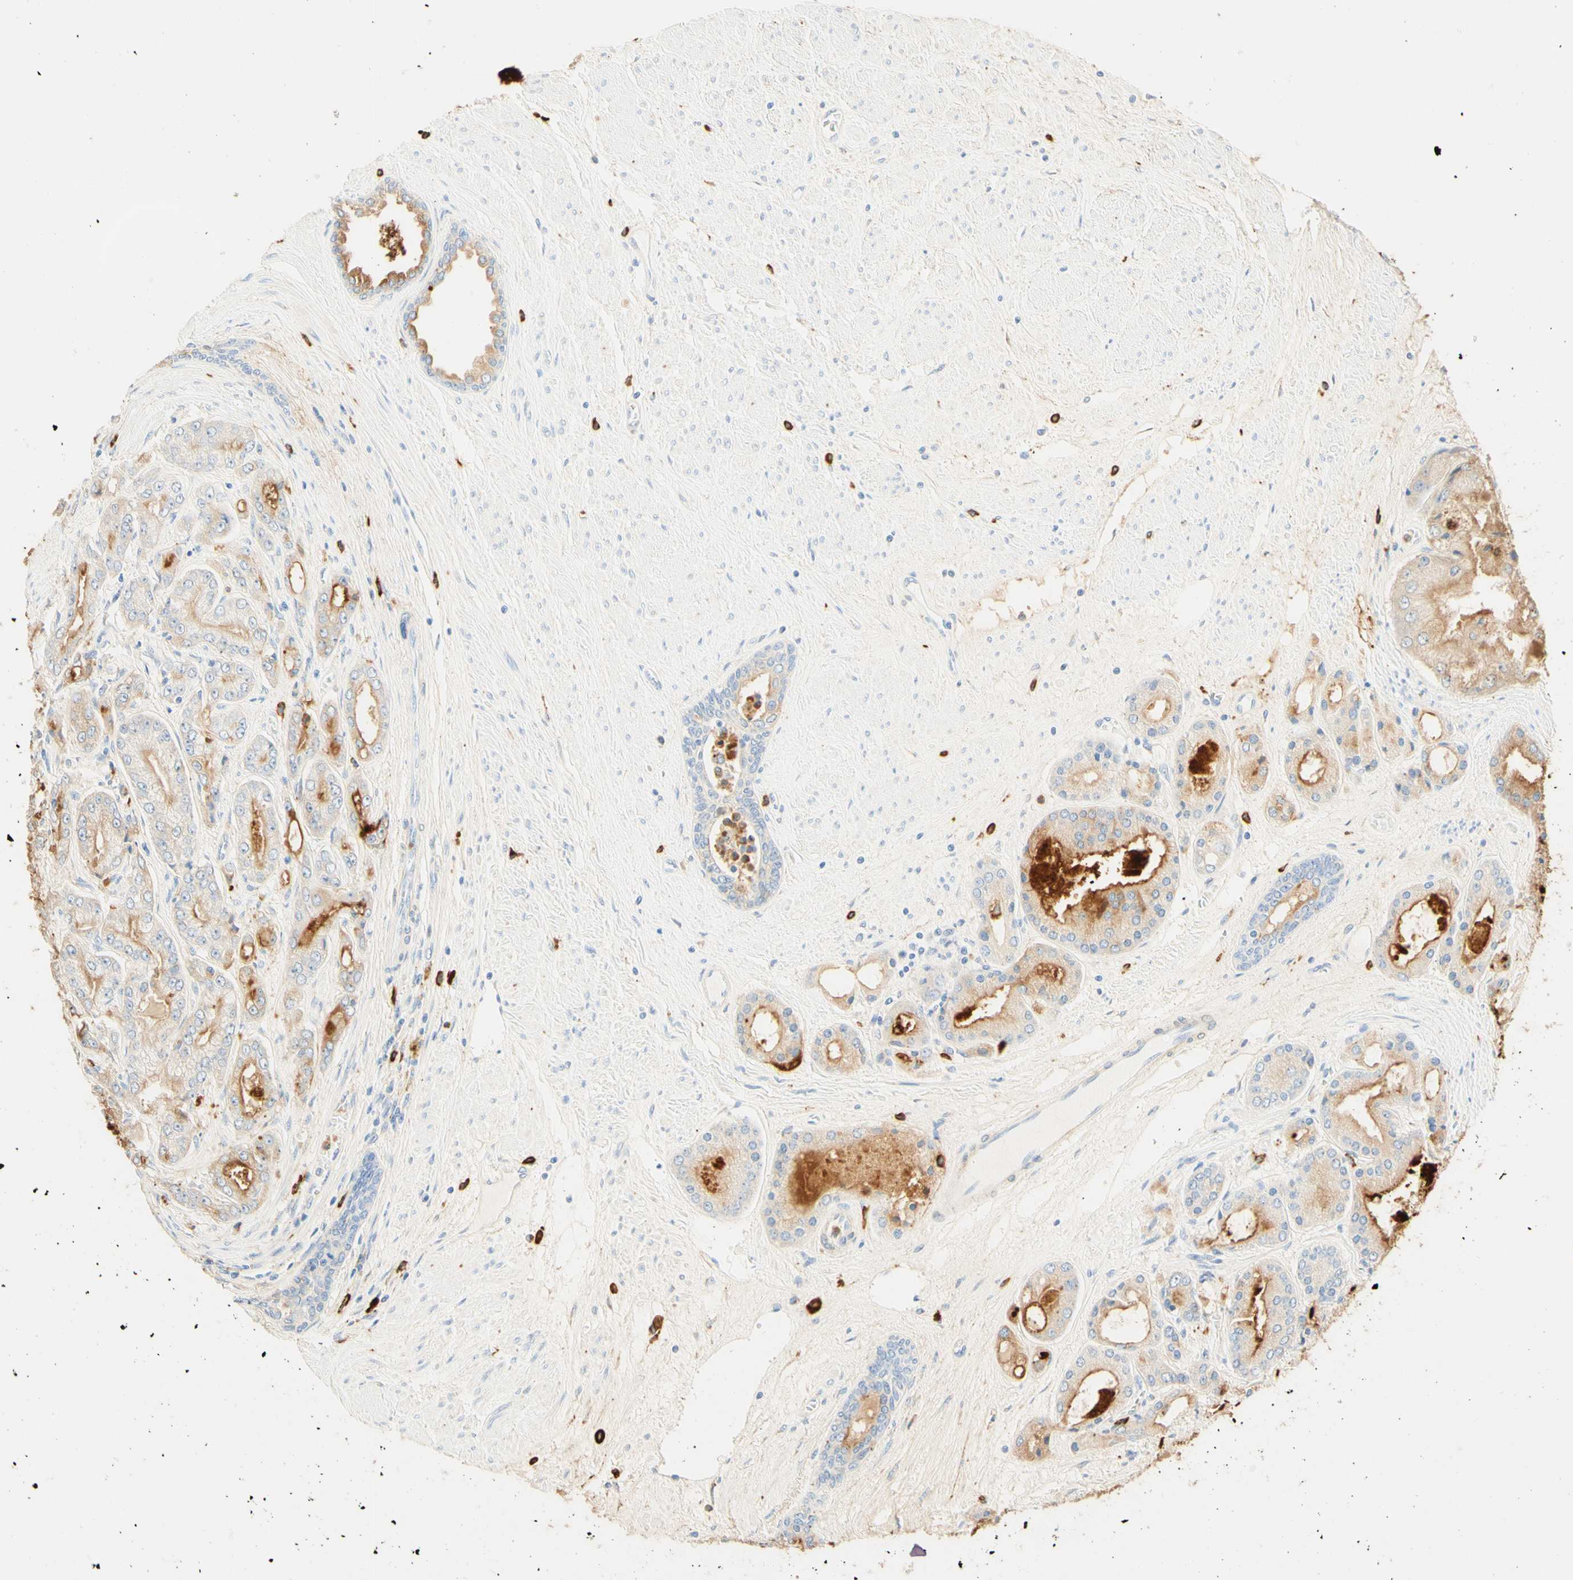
{"staining": {"intensity": "moderate", "quantity": "<25%", "location": "cytoplasmic/membranous"}, "tissue": "prostate cancer", "cell_type": "Tumor cells", "image_type": "cancer", "snomed": [{"axis": "morphology", "description": "Adenocarcinoma, High grade"}, {"axis": "topography", "description": "Prostate"}], "caption": "Protein staining displays moderate cytoplasmic/membranous positivity in about <25% of tumor cells in prostate cancer. Nuclei are stained in blue.", "gene": "CD63", "patient": {"sex": "male", "age": 59}}